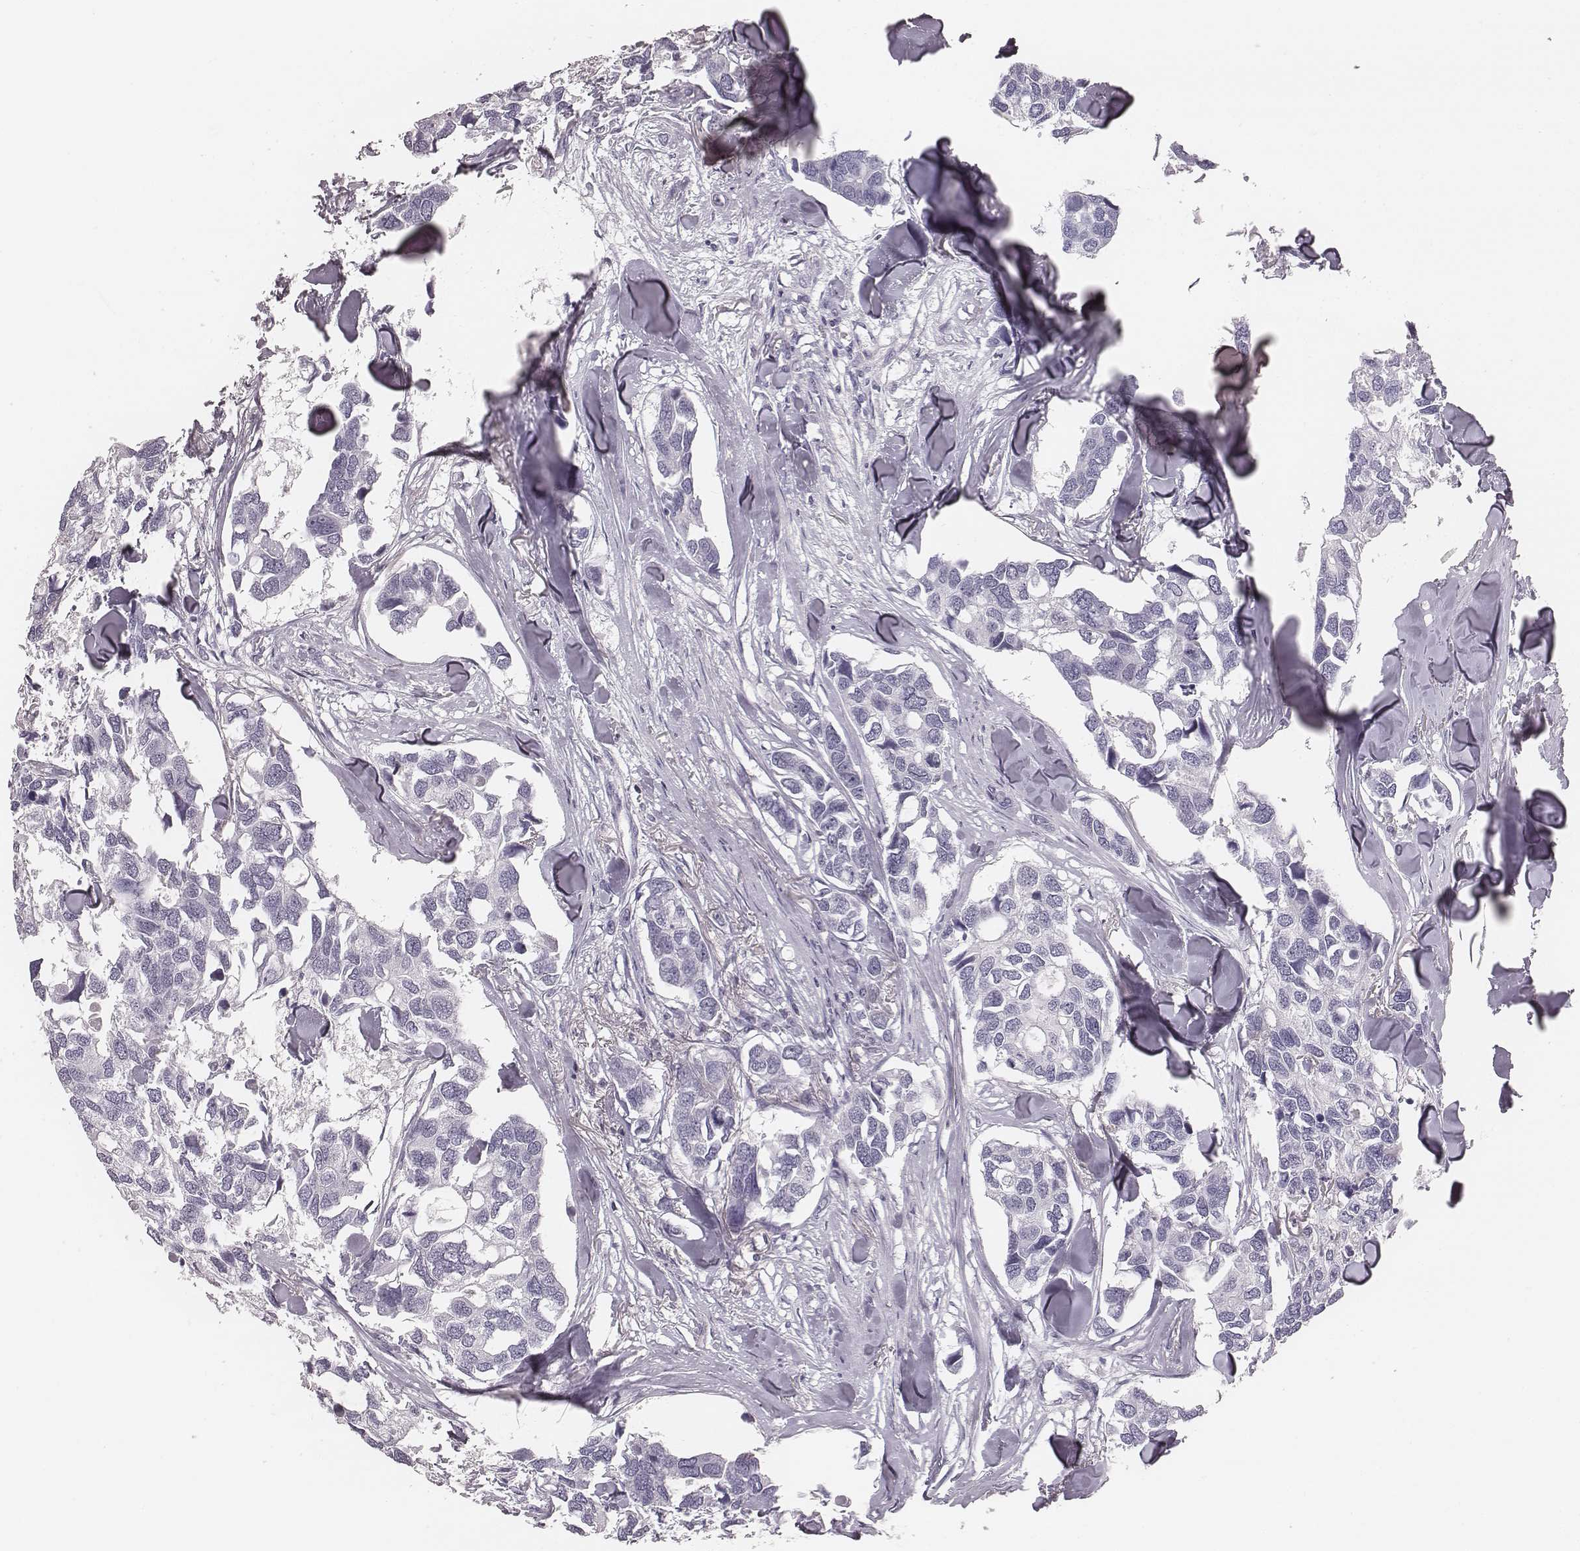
{"staining": {"intensity": "negative", "quantity": "none", "location": "none"}, "tissue": "breast cancer", "cell_type": "Tumor cells", "image_type": "cancer", "snomed": [{"axis": "morphology", "description": "Duct carcinoma"}, {"axis": "topography", "description": "Breast"}], "caption": "An image of human breast cancer (infiltrating ductal carcinoma) is negative for staining in tumor cells.", "gene": "ZNF365", "patient": {"sex": "female", "age": 83}}